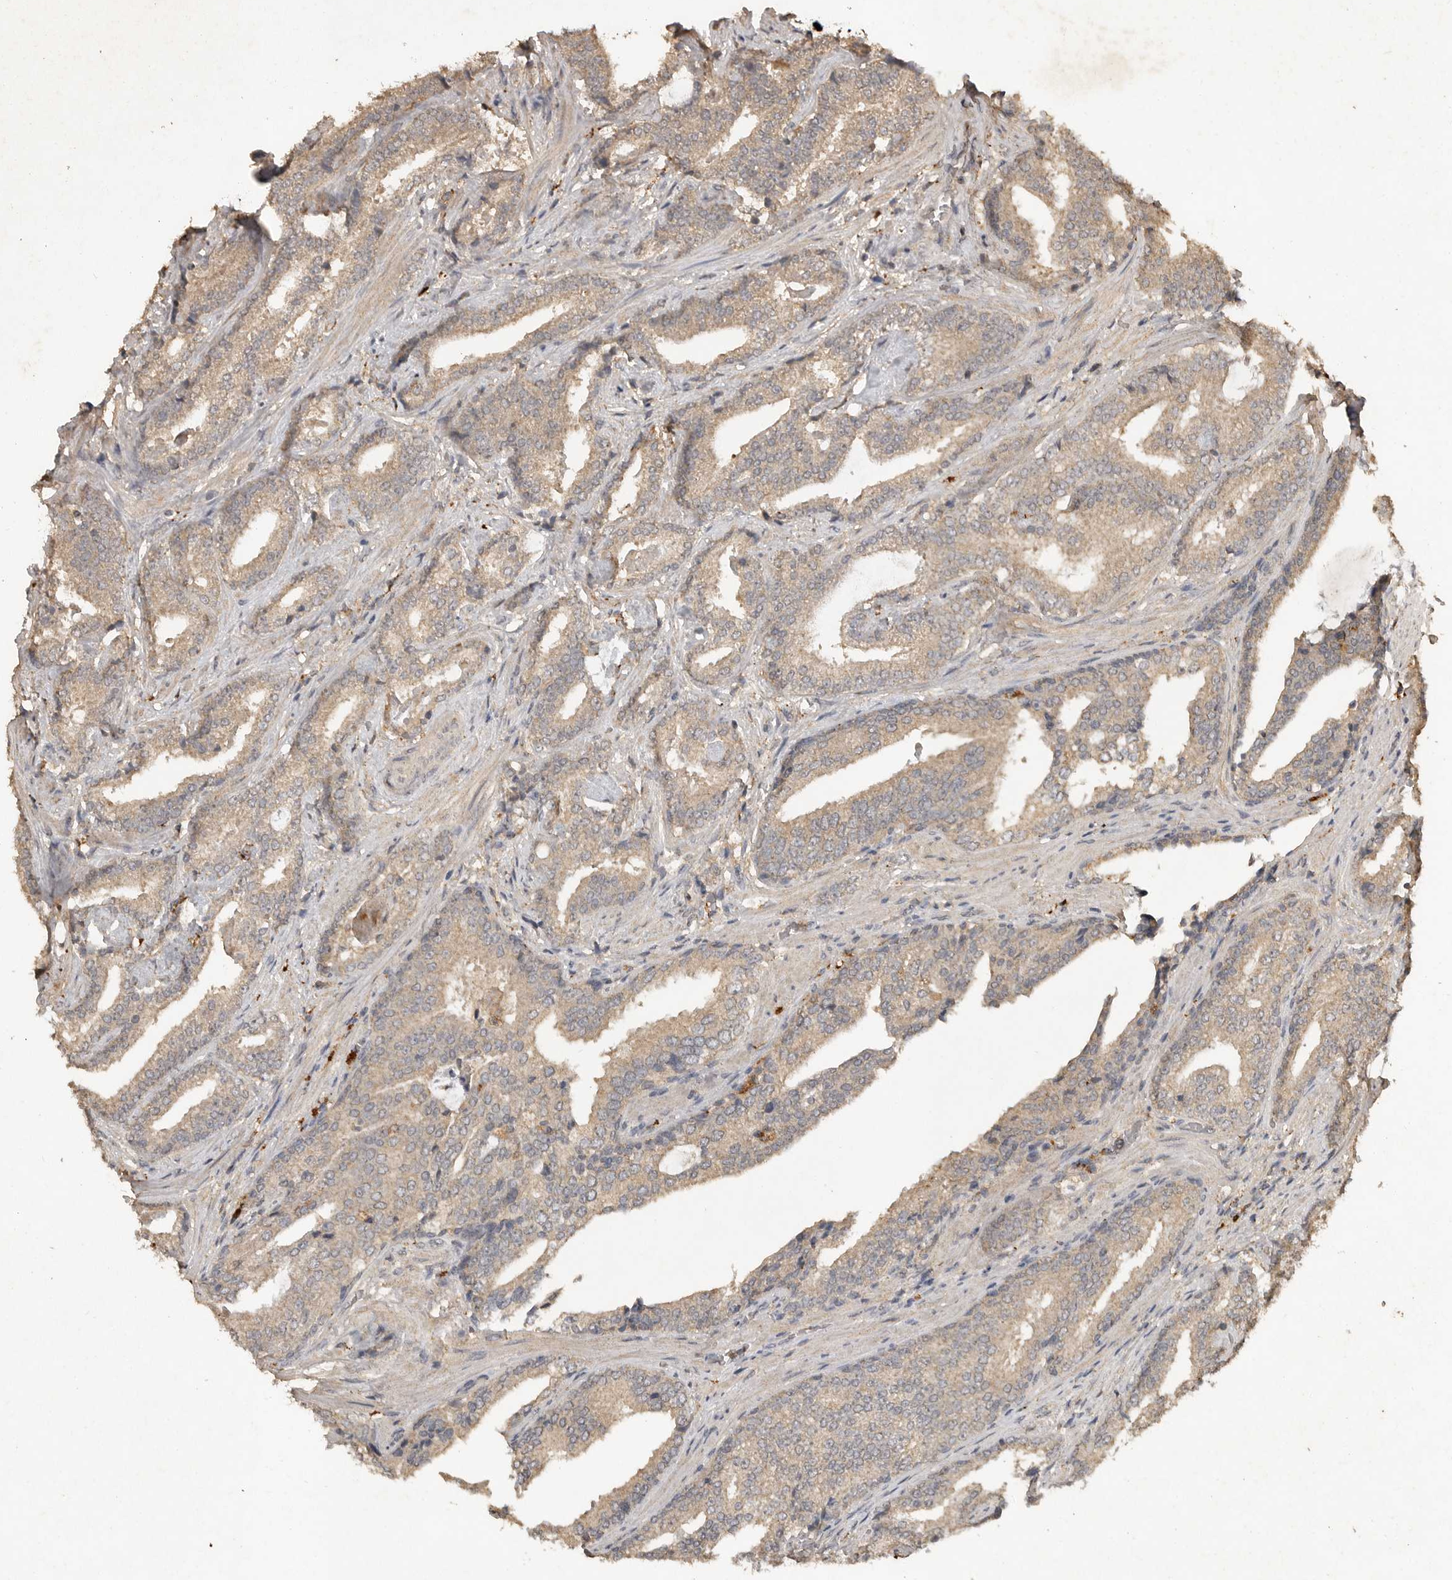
{"staining": {"intensity": "weak", "quantity": ">75%", "location": "cytoplasmic/membranous"}, "tissue": "prostate cancer", "cell_type": "Tumor cells", "image_type": "cancer", "snomed": [{"axis": "morphology", "description": "Adenocarcinoma, Low grade"}, {"axis": "topography", "description": "Prostate"}], "caption": "Immunohistochemical staining of prostate cancer (adenocarcinoma (low-grade)) shows low levels of weak cytoplasmic/membranous positivity in approximately >75% of tumor cells.", "gene": "ADAMTS4", "patient": {"sex": "male", "age": 67}}